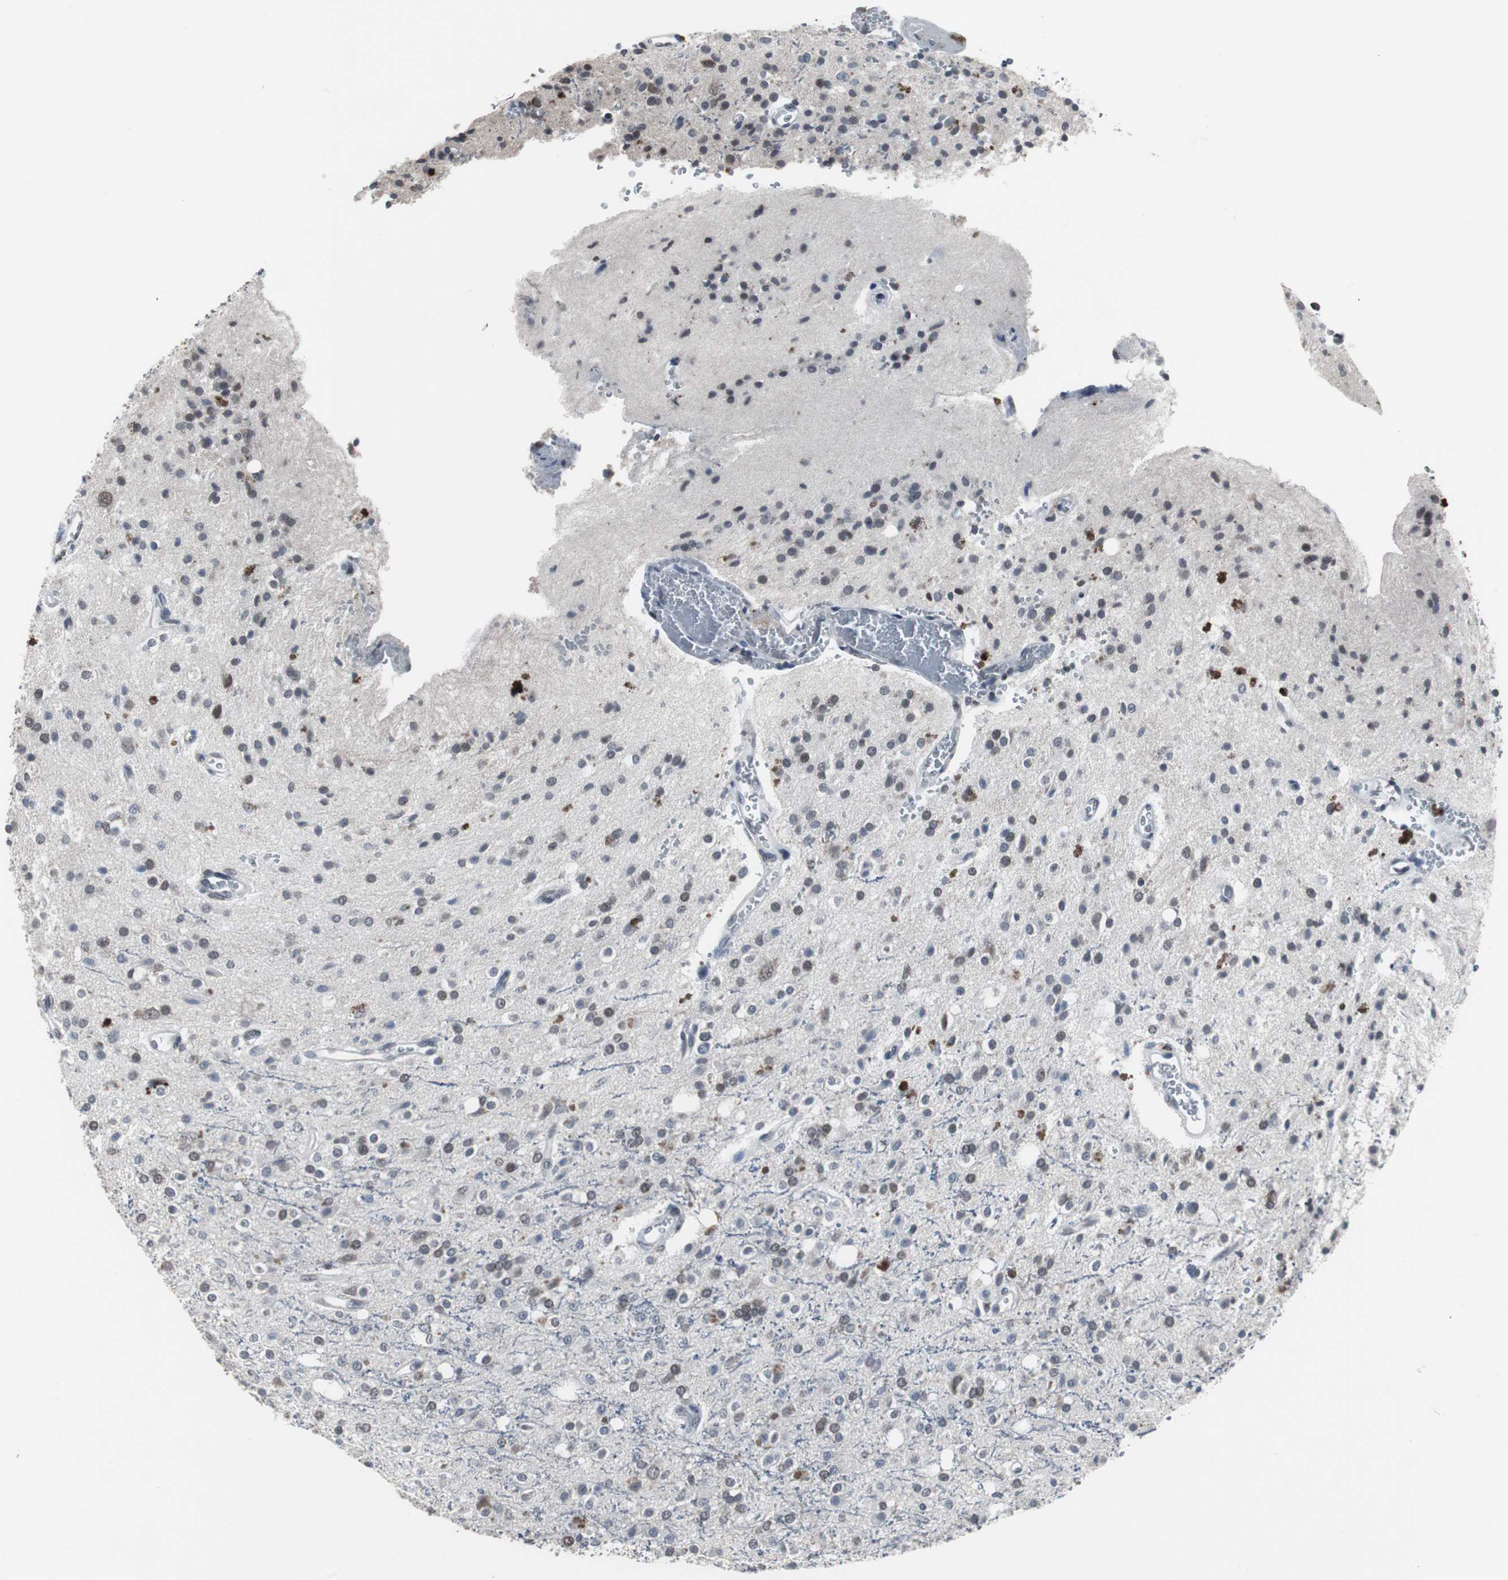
{"staining": {"intensity": "moderate", "quantity": "<25%", "location": "nuclear"}, "tissue": "glioma", "cell_type": "Tumor cells", "image_type": "cancer", "snomed": [{"axis": "morphology", "description": "Glioma, malignant, High grade"}, {"axis": "topography", "description": "Brain"}], "caption": "A high-resolution image shows IHC staining of malignant glioma (high-grade), which exhibits moderate nuclear expression in about <25% of tumor cells.", "gene": "FOXP4", "patient": {"sex": "male", "age": 47}}